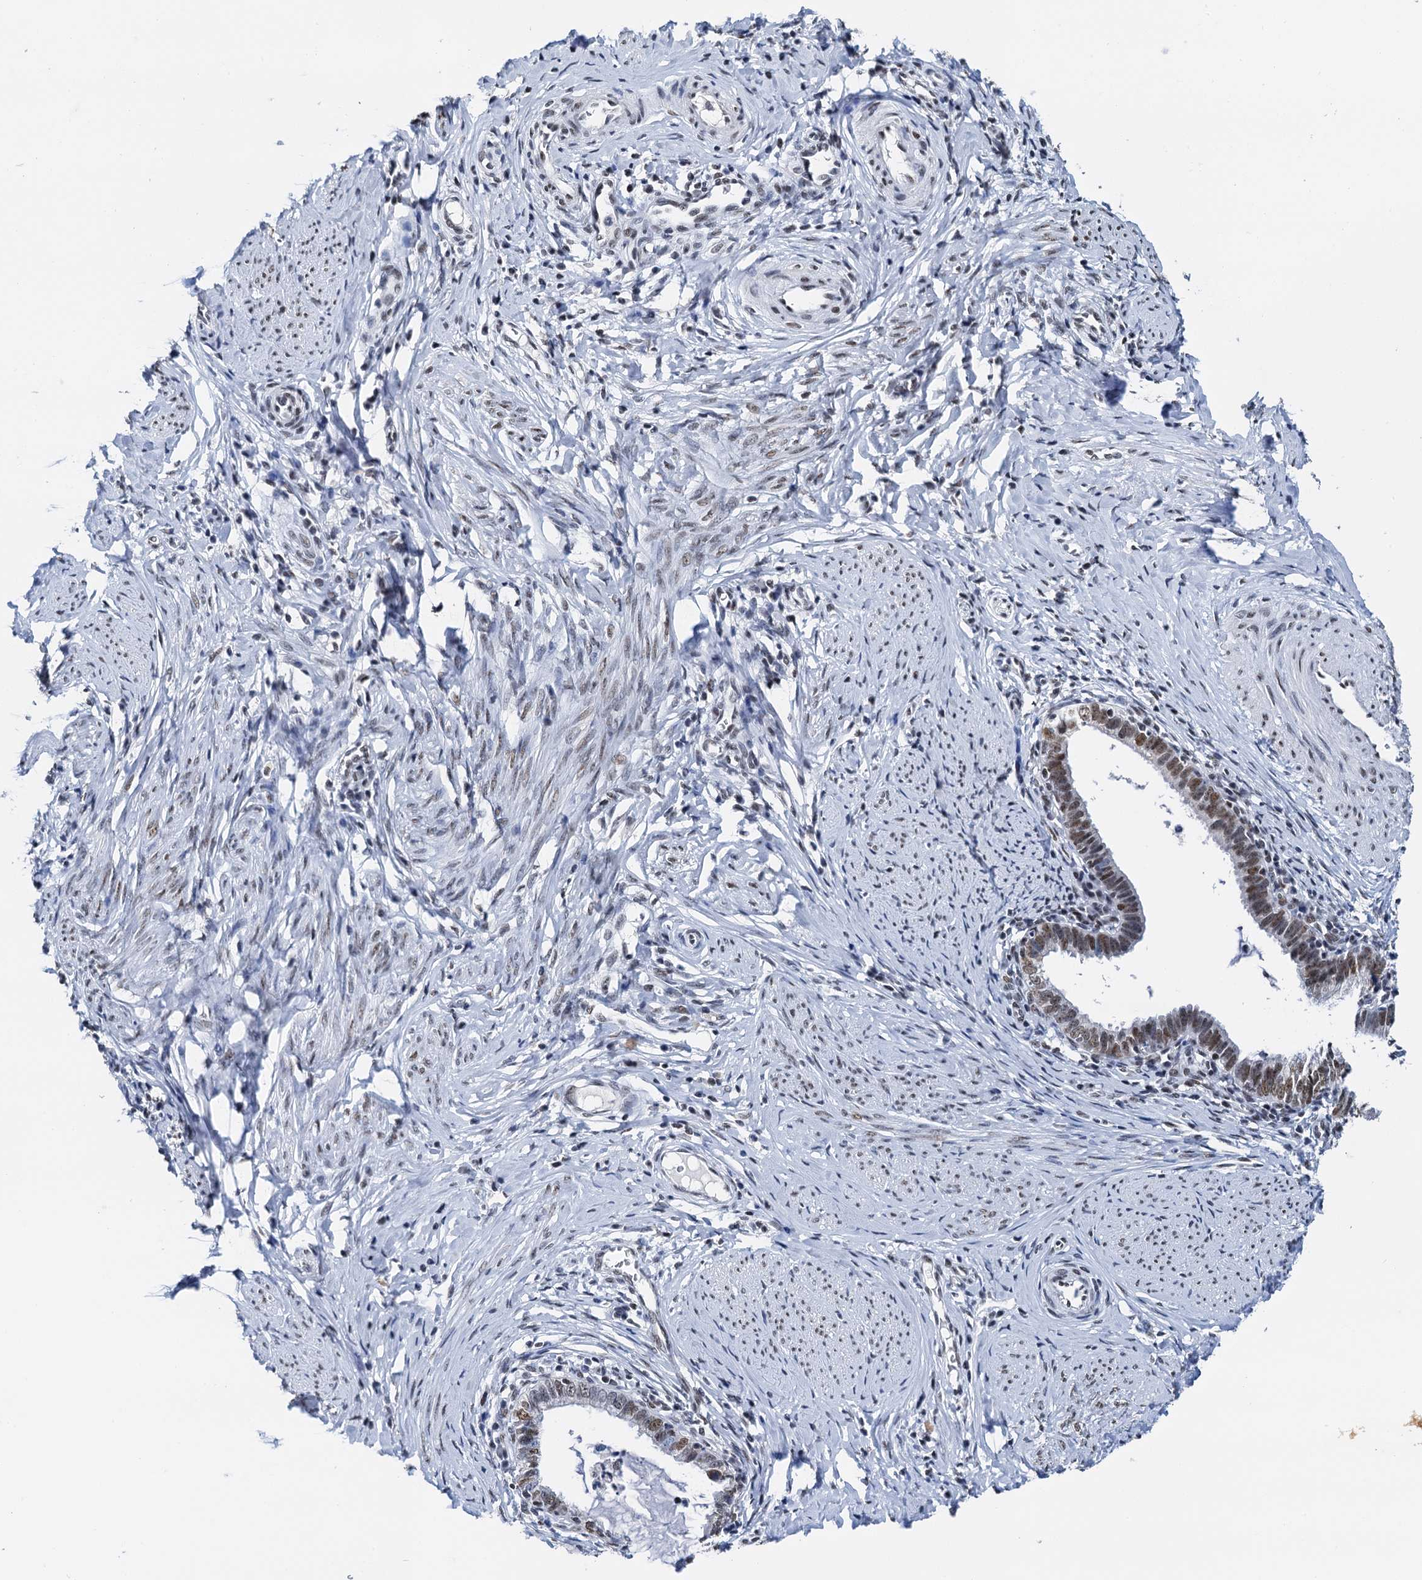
{"staining": {"intensity": "moderate", "quantity": "25%-75%", "location": "nuclear"}, "tissue": "cervical cancer", "cell_type": "Tumor cells", "image_type": "cancer", "snomed": [{"axis": "morphology", "description": "Adenocarcinoma, NOS"}, {"axis": "topography", "description": "Cervix"}], "caption": "This histopathology image reveals immunohistochemistry (IHC) staining of cervical cancer (adenocarcinoma), with medium moderate nuclear staining in about 25%-75% of tumor cells.", "gene": "SLTM", "patient": {"sex": "female", "age": 36}}